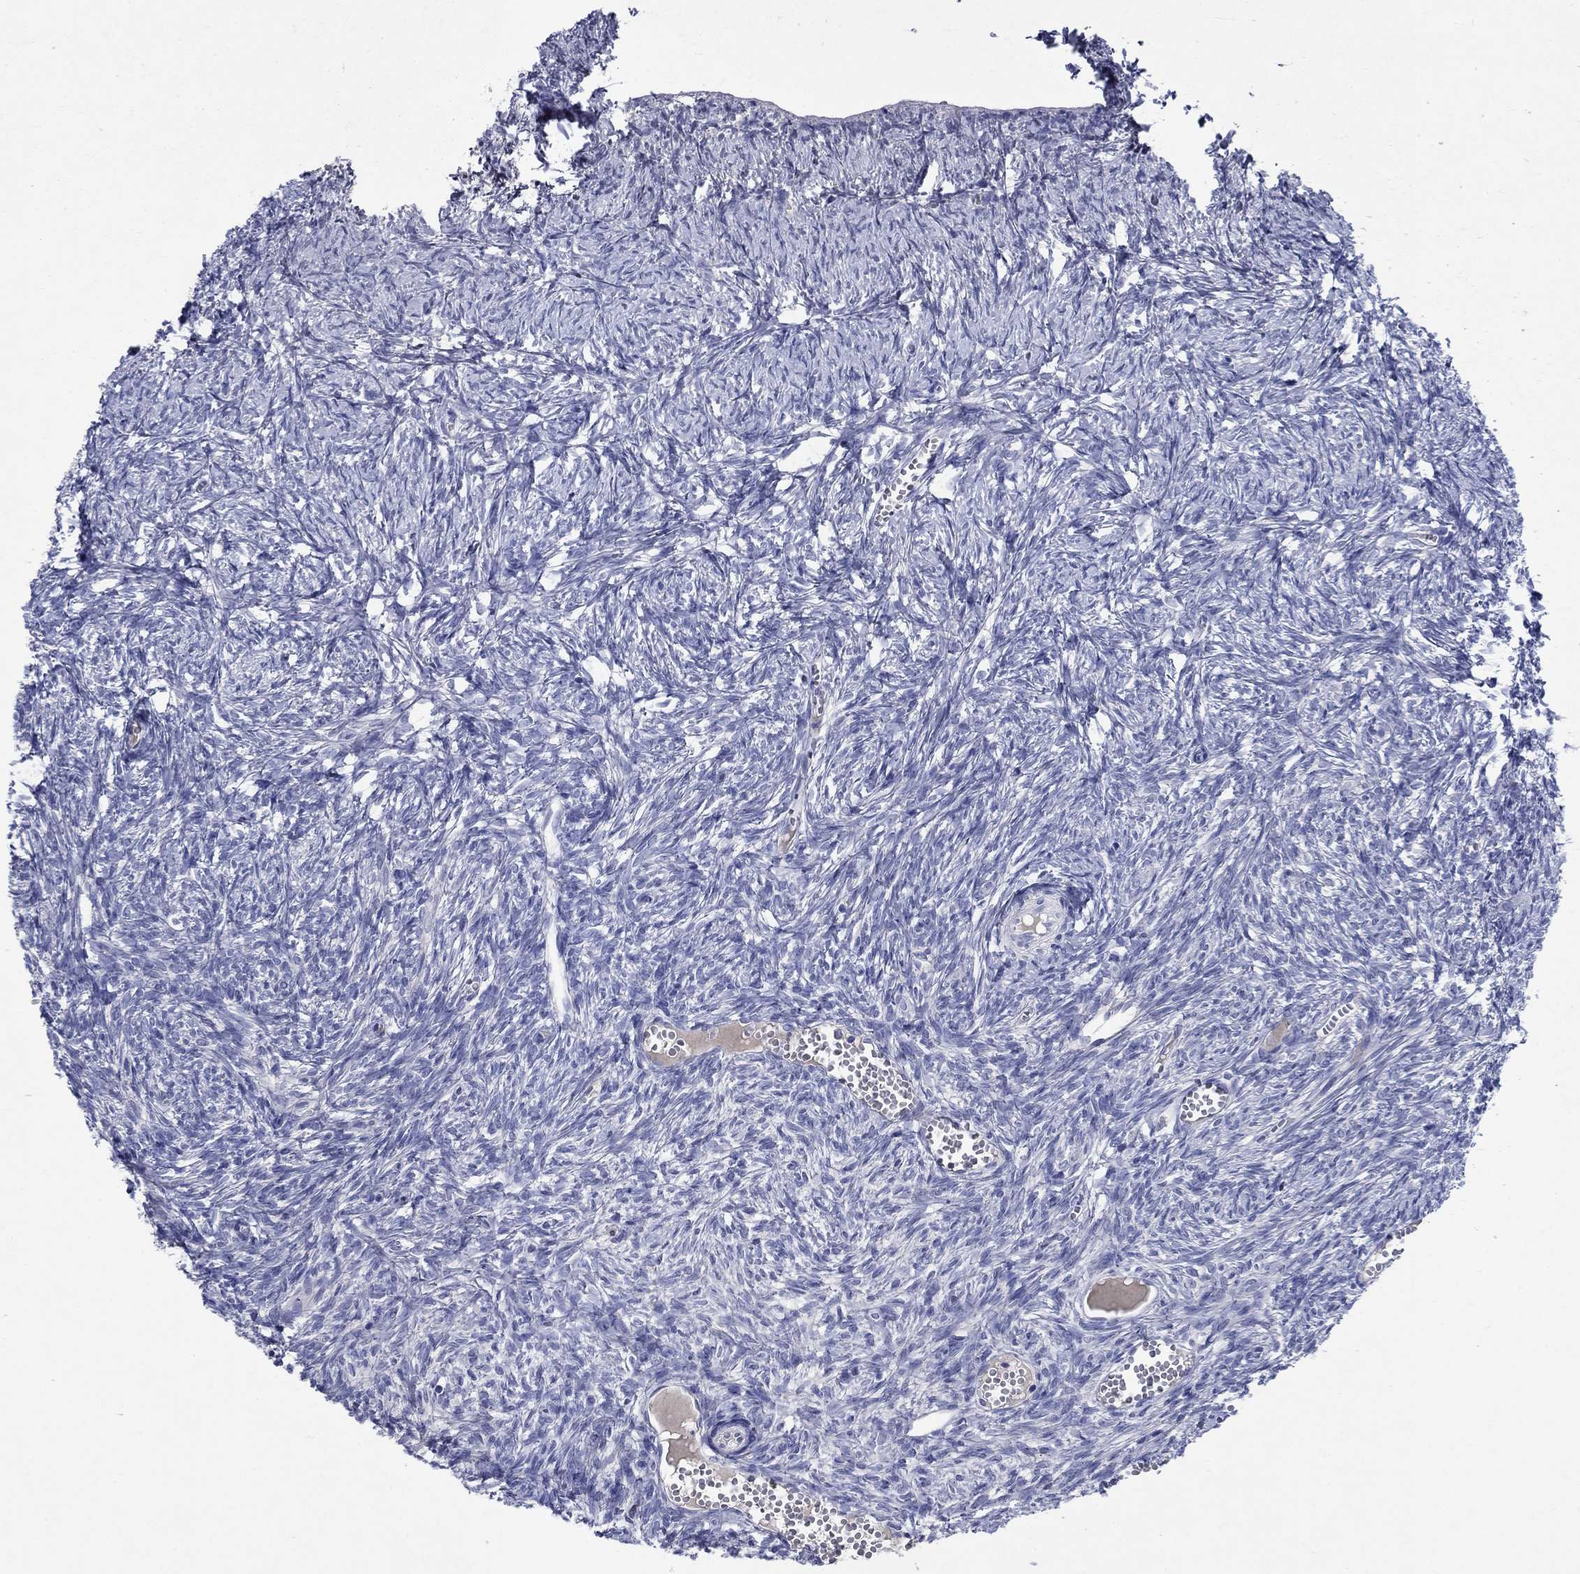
{"staining": {"intensity": "negative", "quantity": "none", "location": "none"}, "tissue": "ovary", "cell_type": "Follicle cells", "image_type": "normal", "snomed": [{"axis": "morphology", "description": "Normal tissue, NOS"}, {"axis": "topography", "description": "Ovary"}], "caption": "DAB immunohistochemical staining of normal human ovary exhibits no significant expression in follicle cells.", "gene": "SULT2B1", "patient": {"sex": "female", "age": 43}}